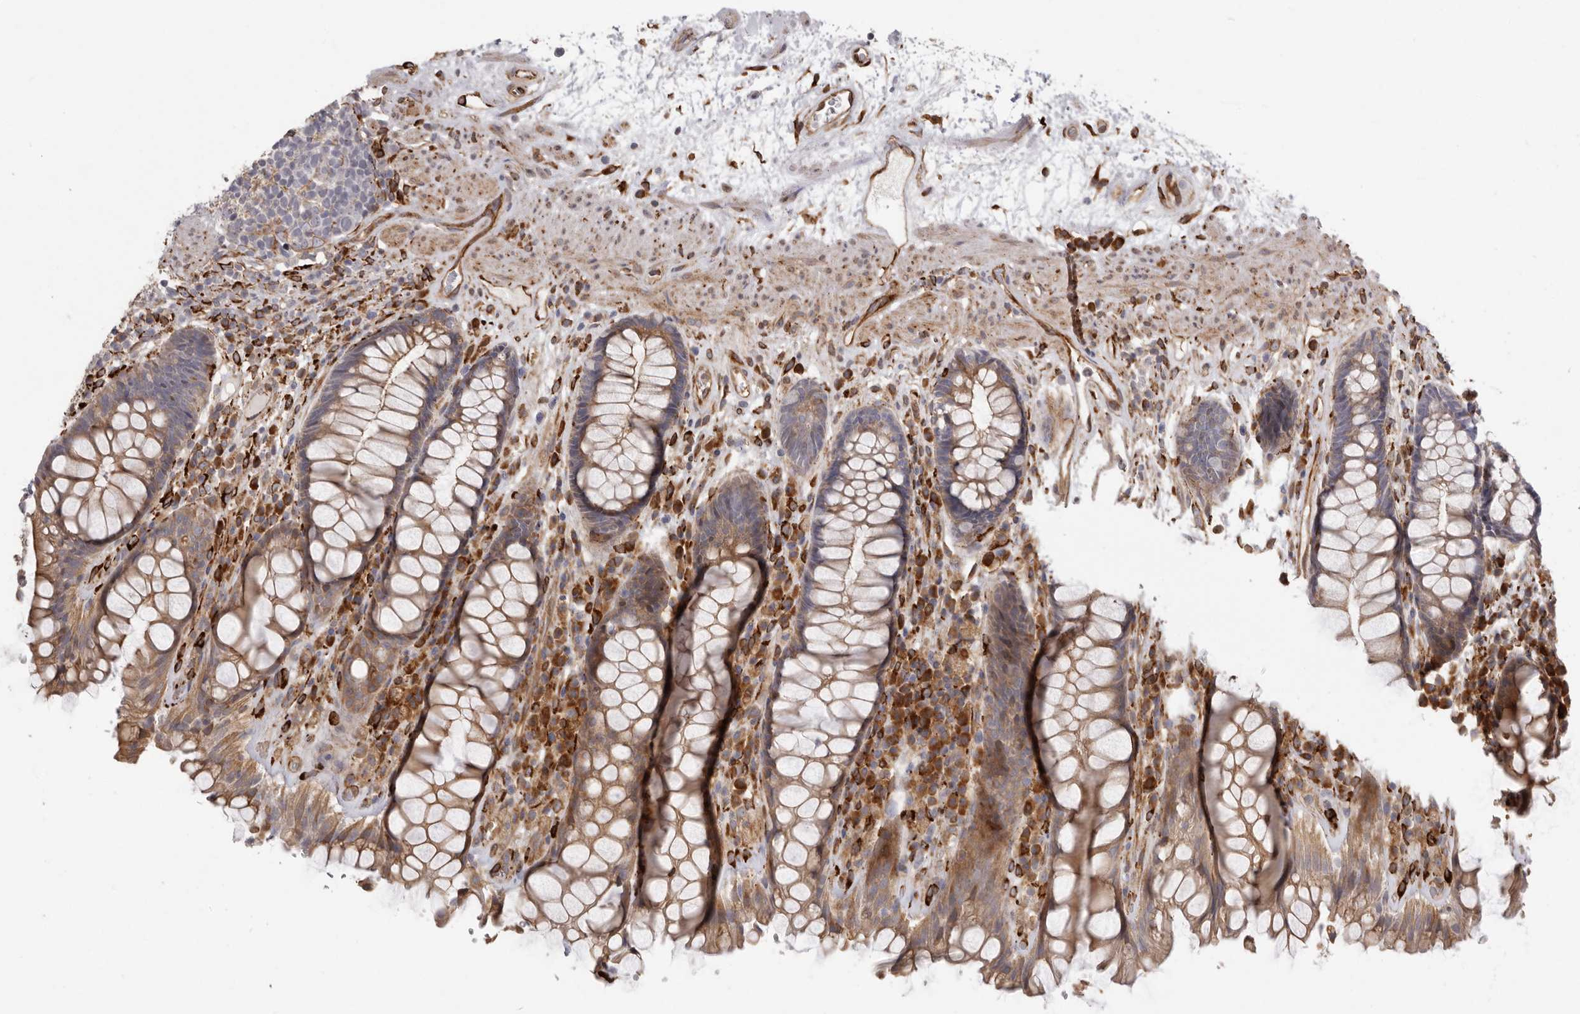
{"staining": {"intensity": "moderate", "quantity": ">75%", "location": "cytoplasmic/membranous"}, "tissue": "rectum", "cell_type": "Glandular cells", "image_type": "normal", "snomed": [{"axis": "morphology", "description": "Normal tissue, NOS"}, {"axis": "topography", "description": "Rectum"}], "caption": "Rectum stained with DAB (3,3'-diaminobenzidine) immunohistochemistry (IHC) displays medium levels of moderate cytoplasmic/membranous positivity in approximately >75% of glandular cells. (DAB (3,3'-diaminobenzidine) IHC with brightfield microscopy, high magnification).", "gene": "WDTC1", "patient": {"sex": "male", "age": 64}}